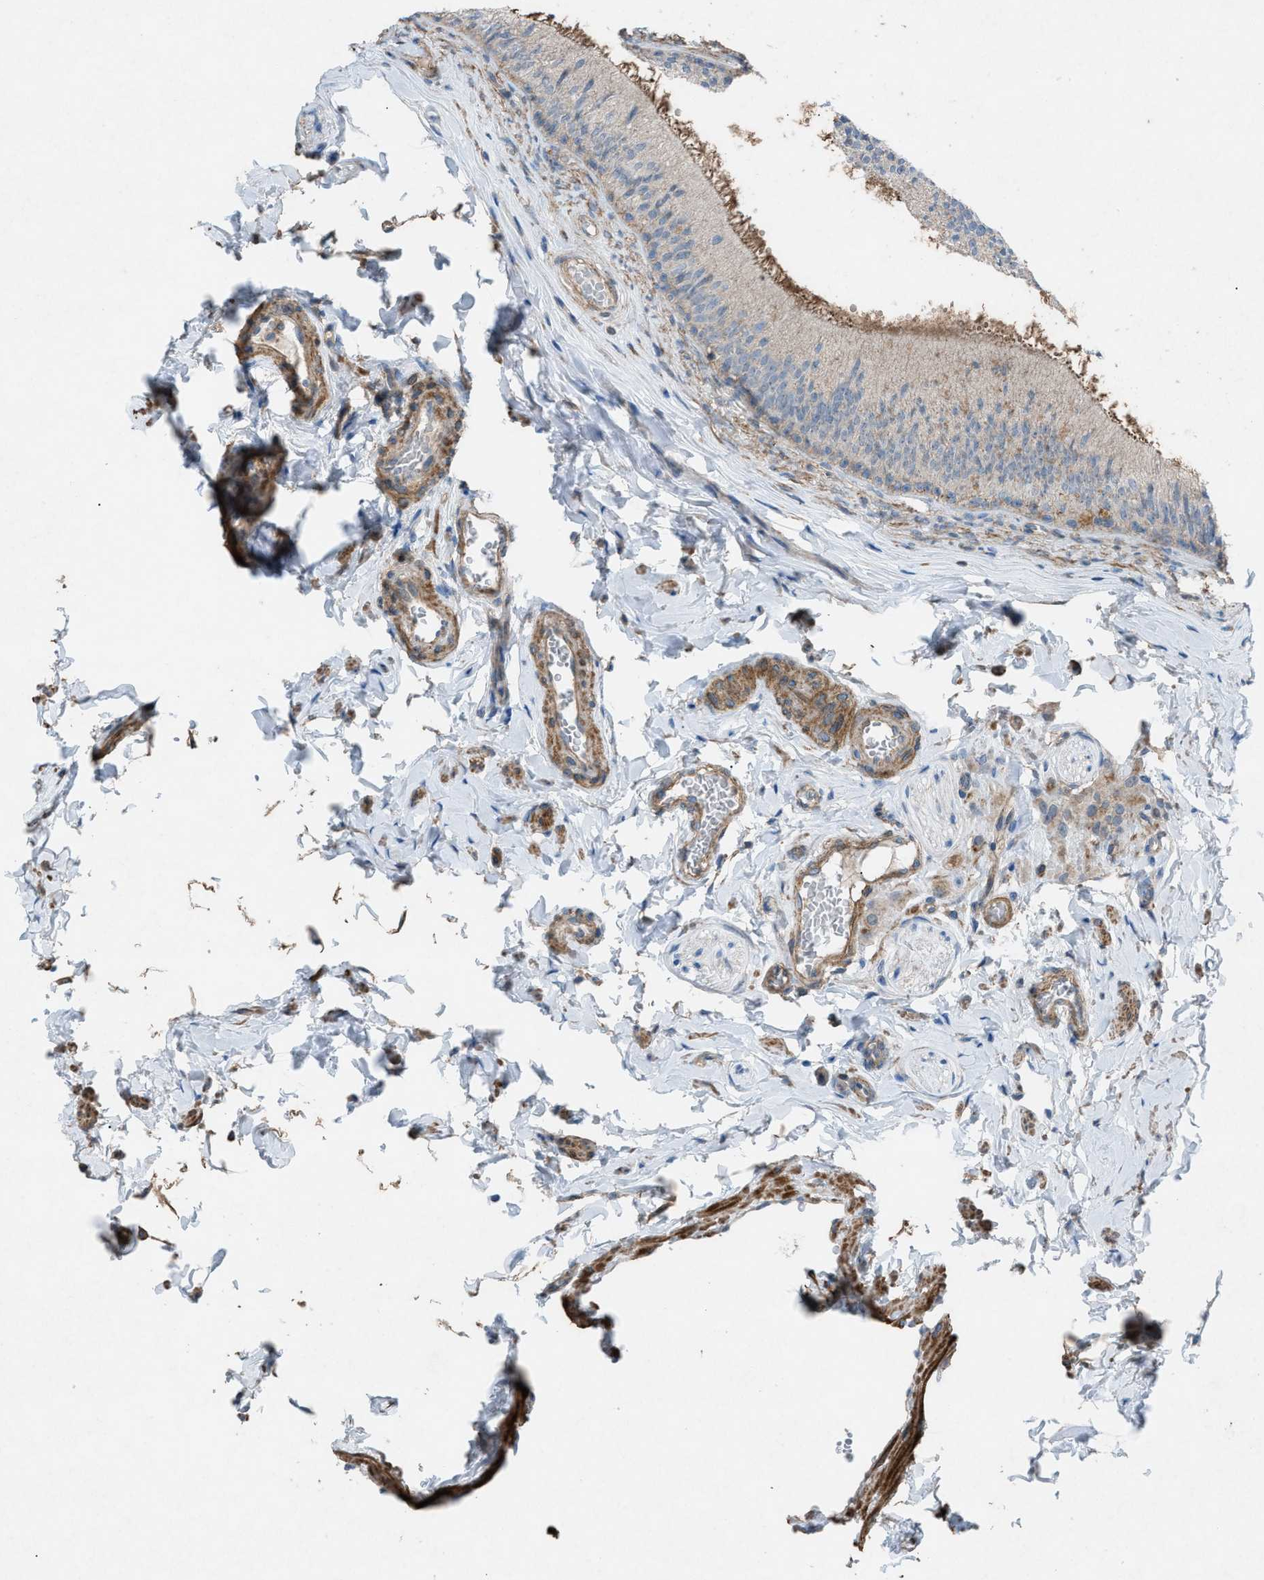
{"staining": {"intensity": "moderate", "quantity": ">75%", "location": "cytoplasmic/membranous"}, "tissue": "epididymis", "cell_type": "Glandular cells", "image_type": "normal", "snomed": [{"axis": "morphology", "description": "Normal tissue, NOS"}, {"axis": "topography", "description": "Testis"}, {"axis": "topography", "description": "Epididymis"}], "caption": "Protein analysis of unremarkable epididymis exhibits moderate cytoplasmic/membranous staining in approximately >75% of glandular cells.", "gene": "NCK2", "patient": {"sex": "male", "age": 36}}